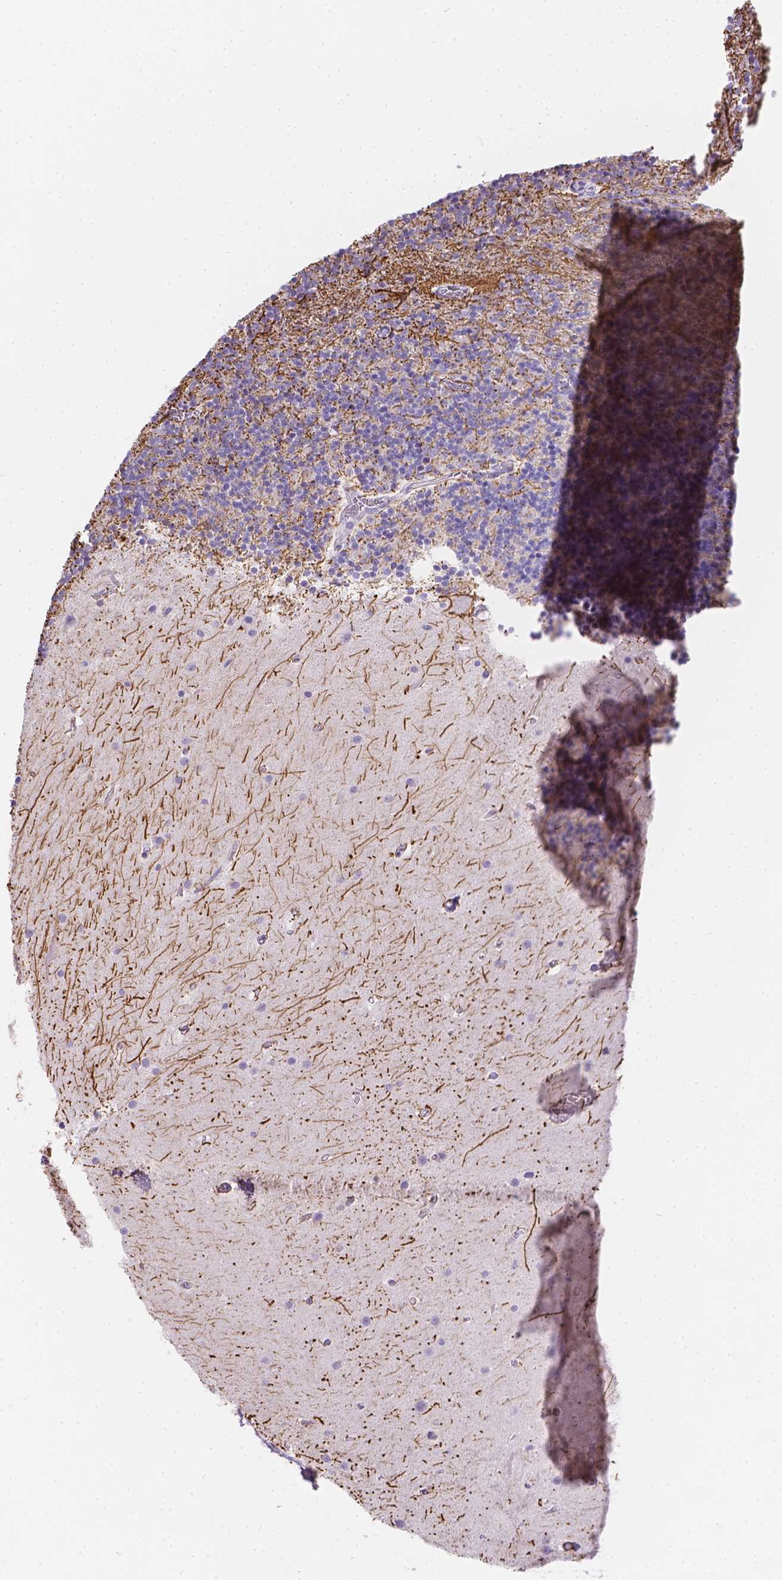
{"staining": {"intensity": "strong", "quantity": "<25%", "location": "cytoplasmic/membranous"}, "tissue": "cerebellum", "cell_type": "Cells in granular layer", "image_type": "normal", "snomed": [{"axis": "morphology", "description": "Normal tissue, NOS"}, {"axis": "topography", "description": "Cerebellum"}], "caption": "Immunohistochemistry (IHC) (DAB (3,3'-diaminobenzidine)) staining of normal human cerebellum shows strong cytoplasmic/membranous protein staining in about <25% of cells in granular layer. The staining was performed using DAB, with brown indicating positive protein expression. Nuclei are stained blue with hematoxylin.", "gene": "DMWD", "patient": {"sex": "male", "age": 70}}